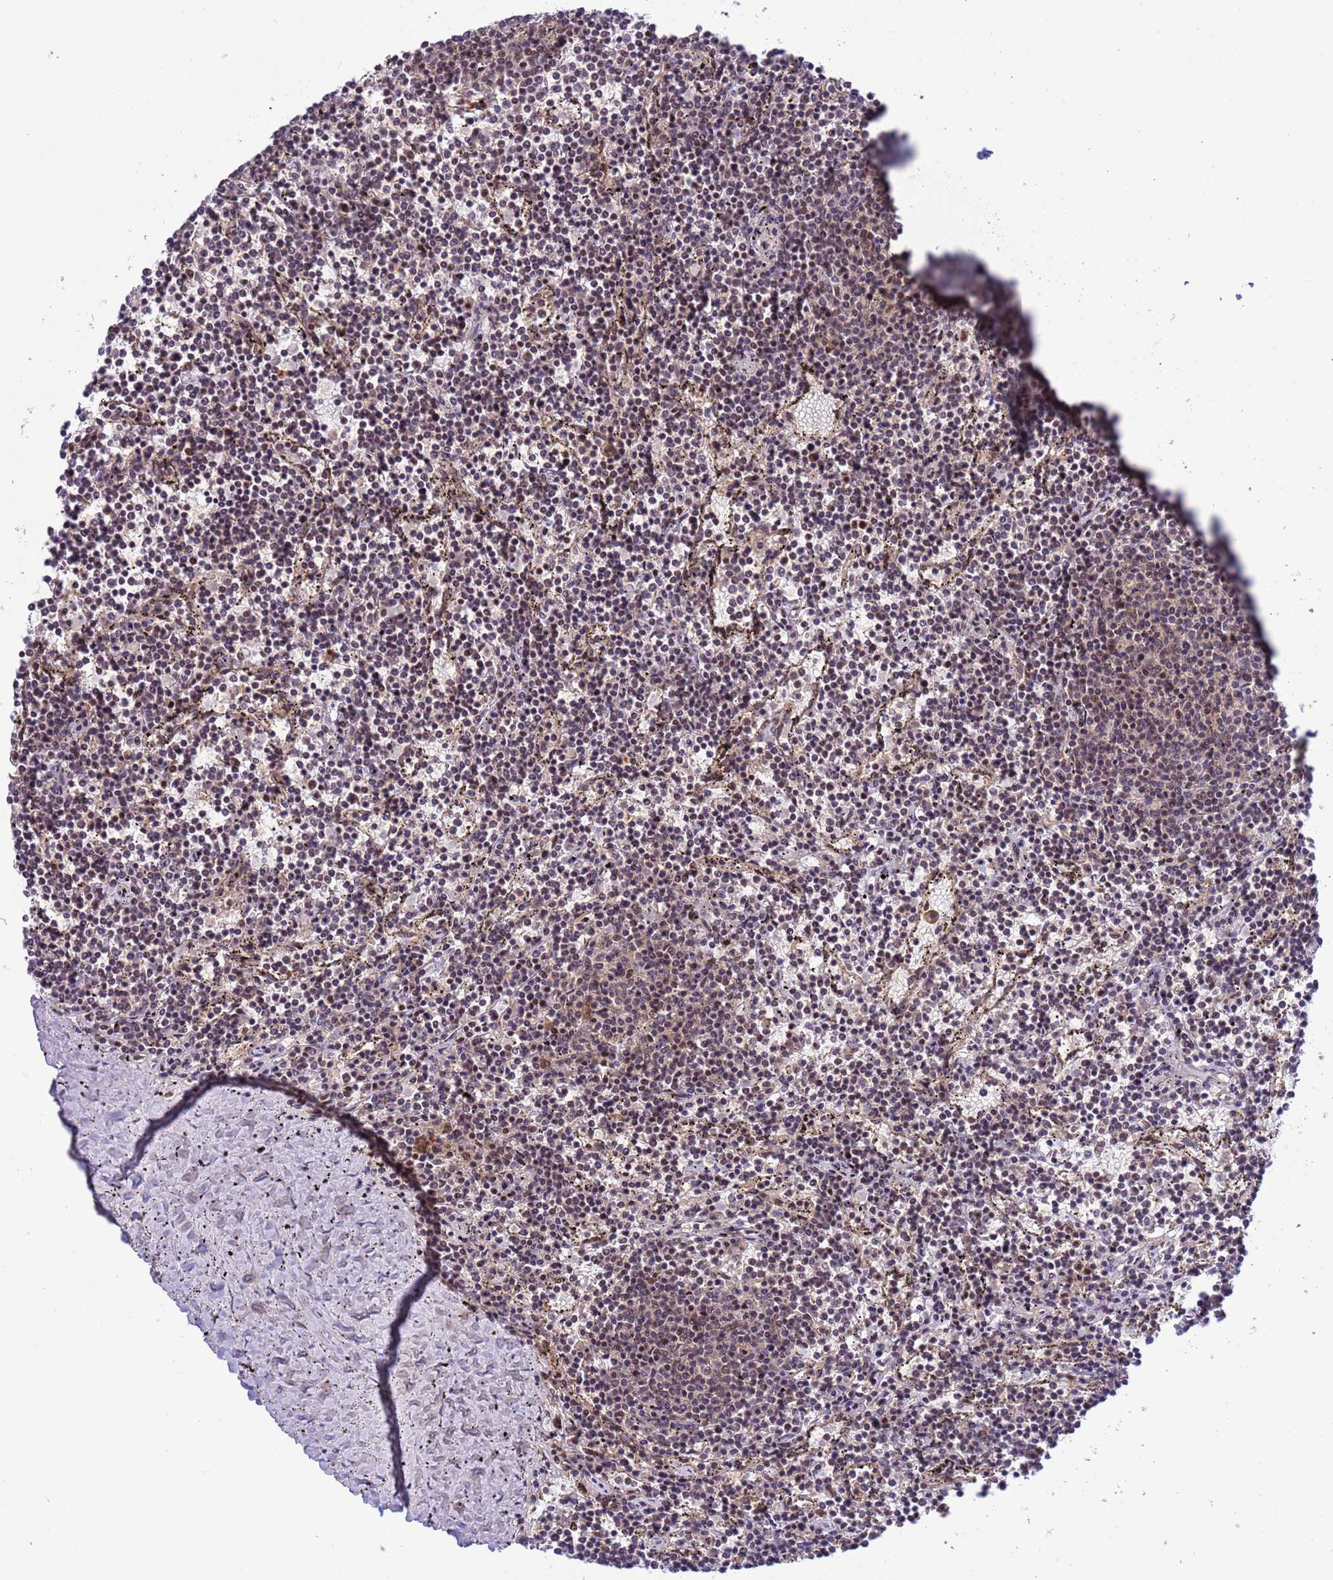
{"staining": {"intensity": "weak", "quantity": "25%-75%", "location": "nuclear"}, "tissue": "lymphoma", "cell_type": "Tumor cells", "image_type": "cancer", "snomed": [{"axis": "morphology", "description": "Malignant lymphoma, non-Hodgkin's type, Low grade"}, {"axis": "topography", "description": "Spleen"}], "caption": "Immunohistochemical staining of human lymphoma reveals weak nuclear protein expression in about 25%-75% of tumor cells.", "gene": "SRRT", "patient": {"sex": "female", "age": 50}}